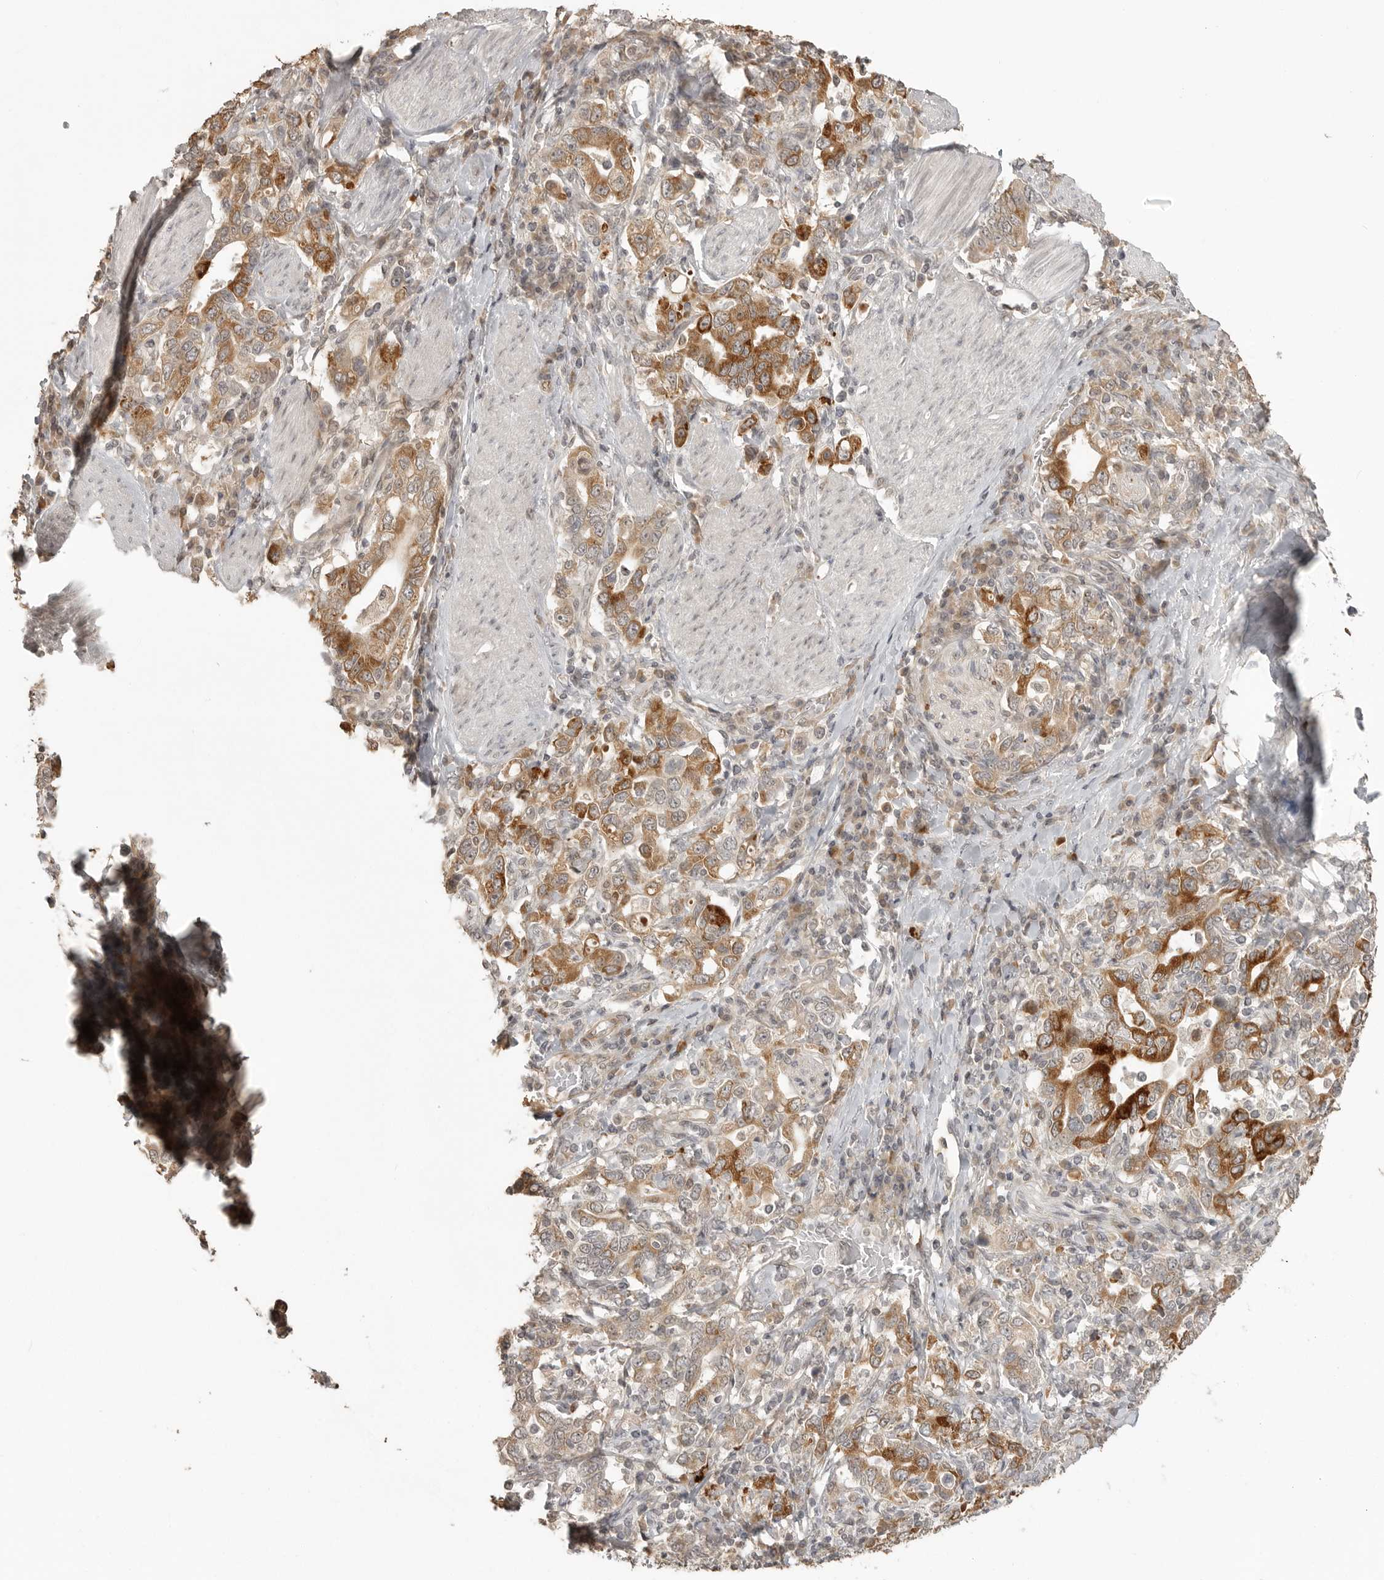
{"staining": {"intensity": "moderate", "quantity": ">75%", "location": "cytoplasmic/membranous"}, "tissue": "stomach cancer", "cell_type": "Tumor cells", "image_type": "cancer", "snomed": [{"axis": "morphology", "description": "Adenocarcinoma, NOS"}, {"axis": "topography", "description": "Stomach, upper"}], "caption": "About >75% of tumor cells in human stomach cancer (adenocarcinoma) reveal moderate cytoplasmic/membranous protein positivity as visualized by brown immunohistochemical staining.", "gene": "SMG8", "patient": {"sex": "male", "age": 62}}